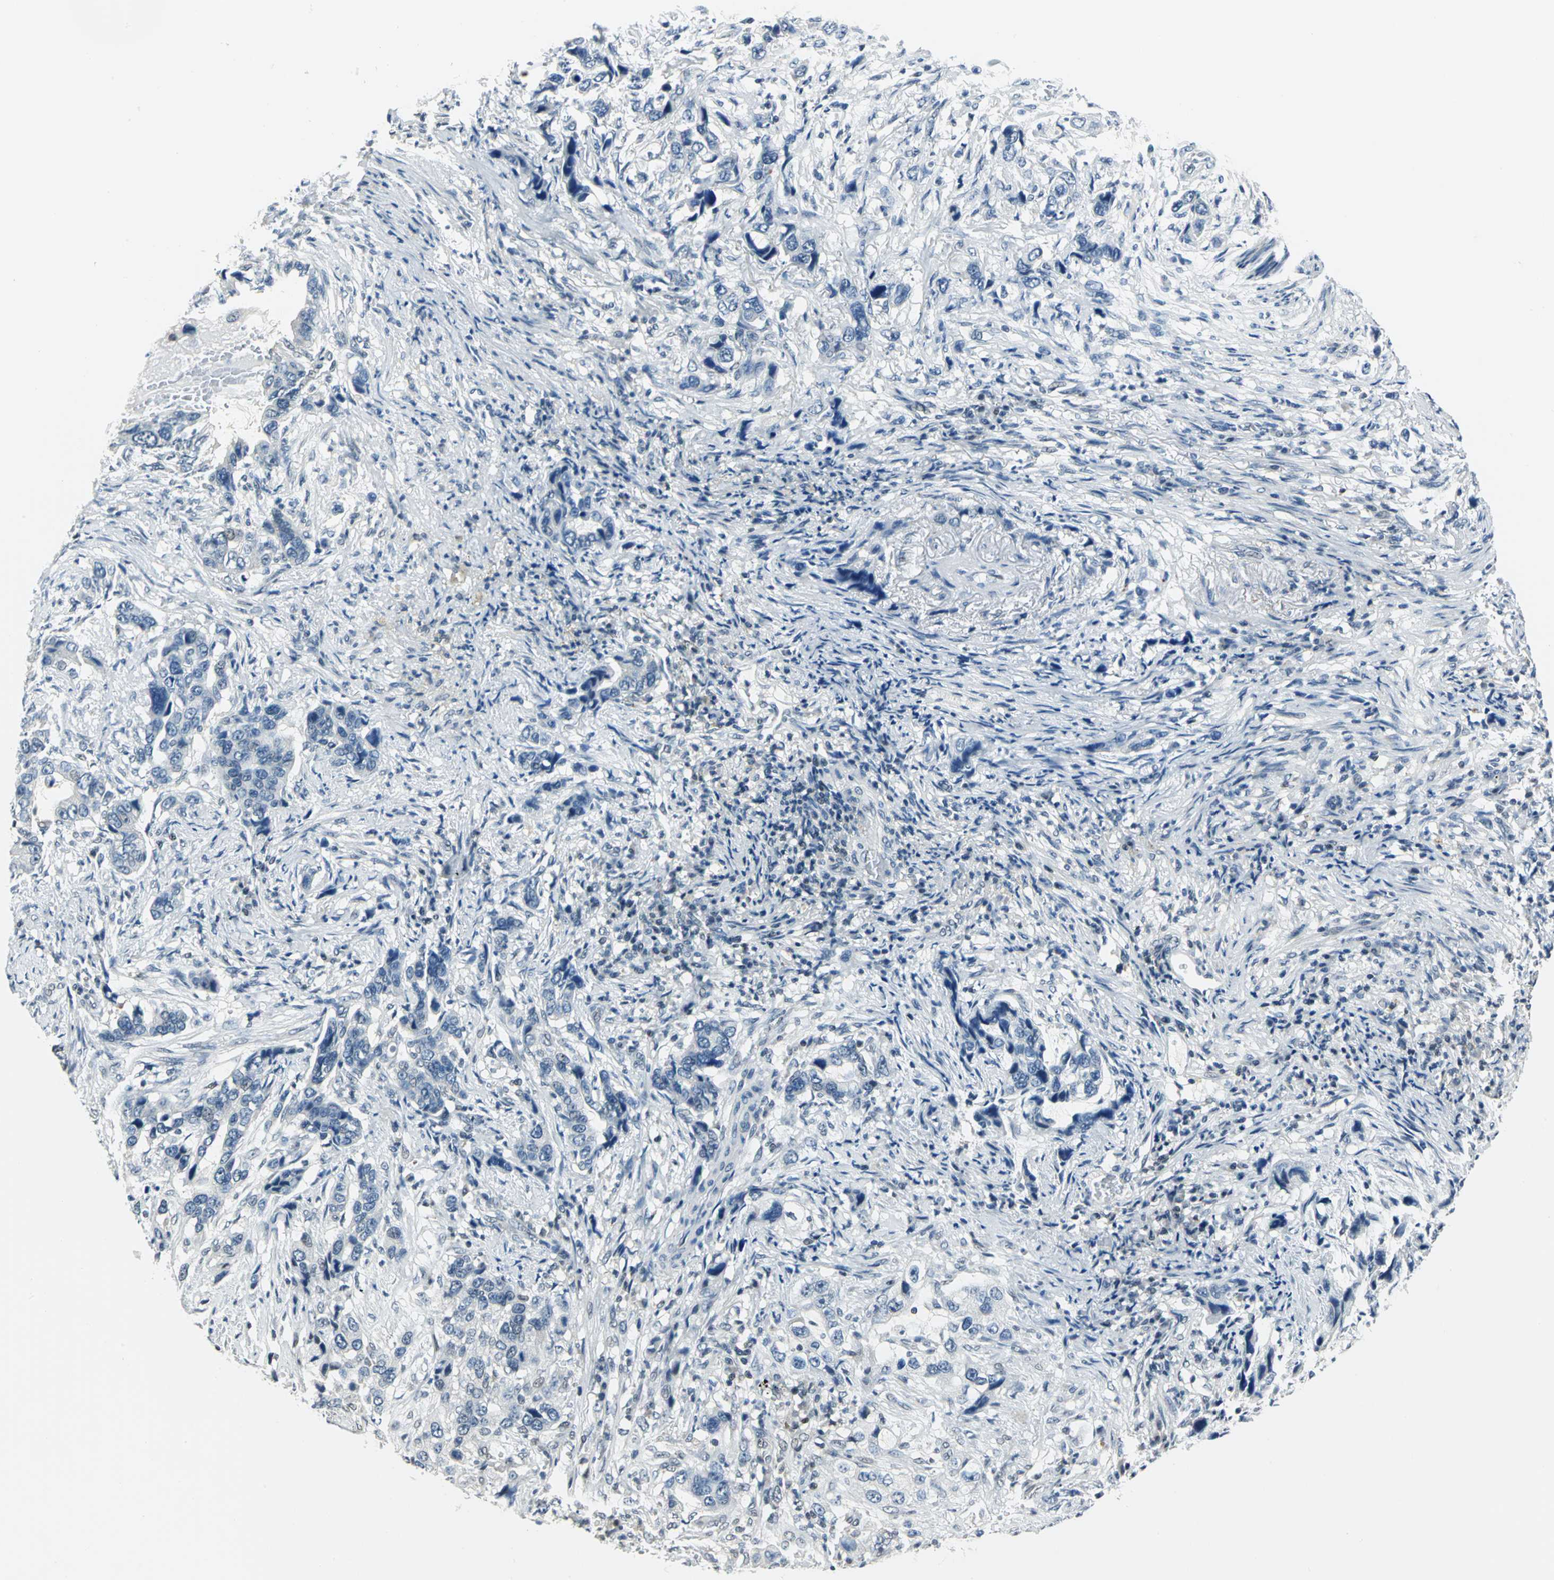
{"staining": {"intensity": "negative", "quantity": "none", "location": "none"}, "tissue": "stomach cancer", "cell_type": "Tumor cells", "image_type": "cancer", "snomed": [{"axis": "morphology", "description": "Adenocarcinoma, NOS"}, {"axis": "topography", "description": "Stomach, lower"}], "caption": "An immunohistochemistry image of stomach cancer is shown. There is no staining in tumor cells of stomach cancer.", "gene": "RAD17", "patient": {"sex": "female", "age": 93}}